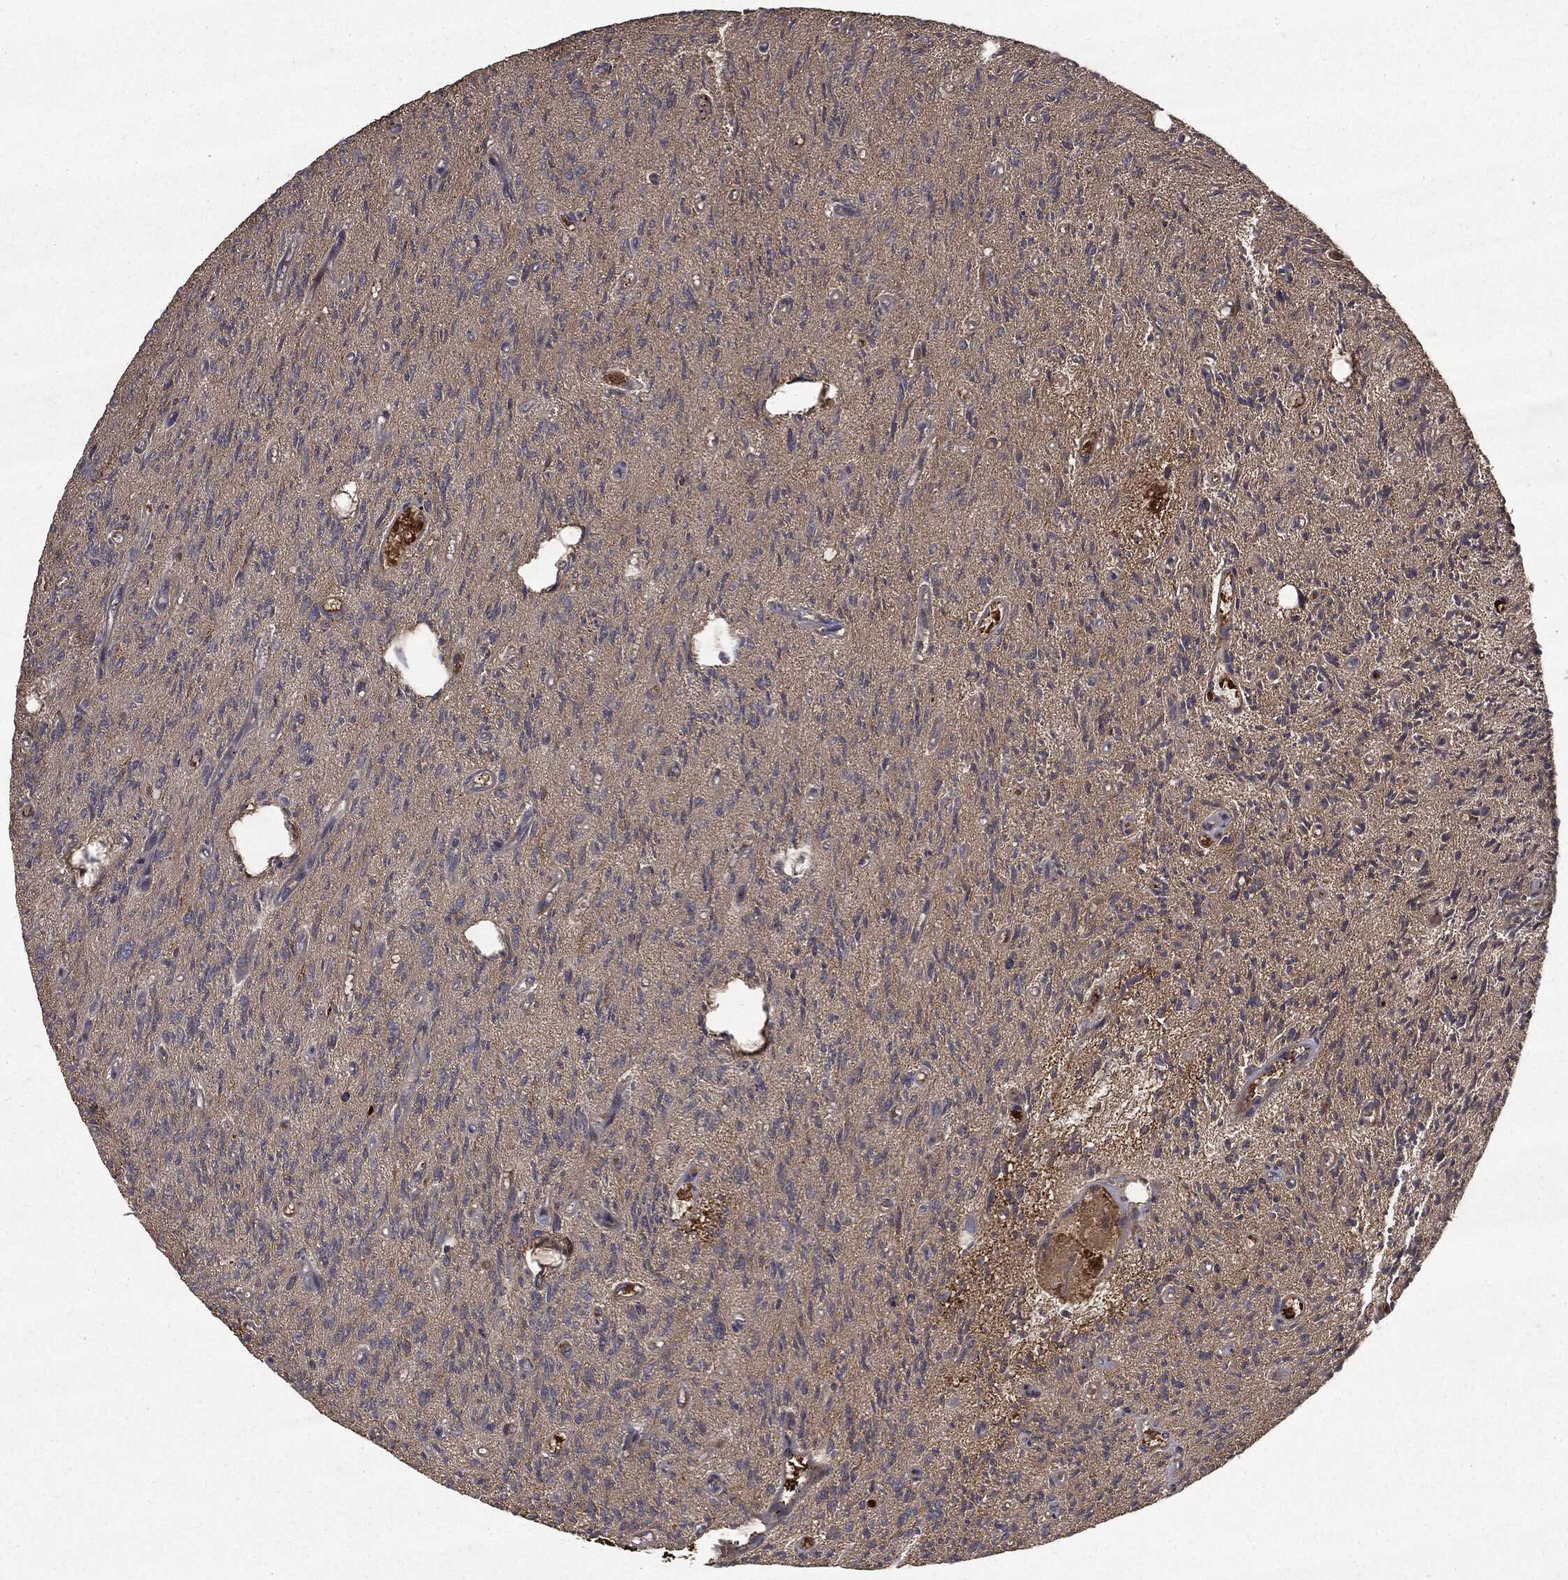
{"staining": {"intensity": "moderate", "quantity": "25%-75%", "location": "cytoplasmic/membranous"}, "tissue": "glioma", "cell_type": "Tumor cells", "image_type": "cancer", "snomed": [{"axis": "morphology", "description": "Glioma, malignant, High grade"}, {"axis": "topography", "description": "Brain"}], "caption": "High-power microscopy captured an IHC histopathology image of glioma, revealing moderate cytoplasmic/membranous positivity in about 25%-75% of tumor cells. (IHC, brightfield microscopy, high magnification).", "gene": "HTT", "patient": {"sex": "male", "age": 64}}